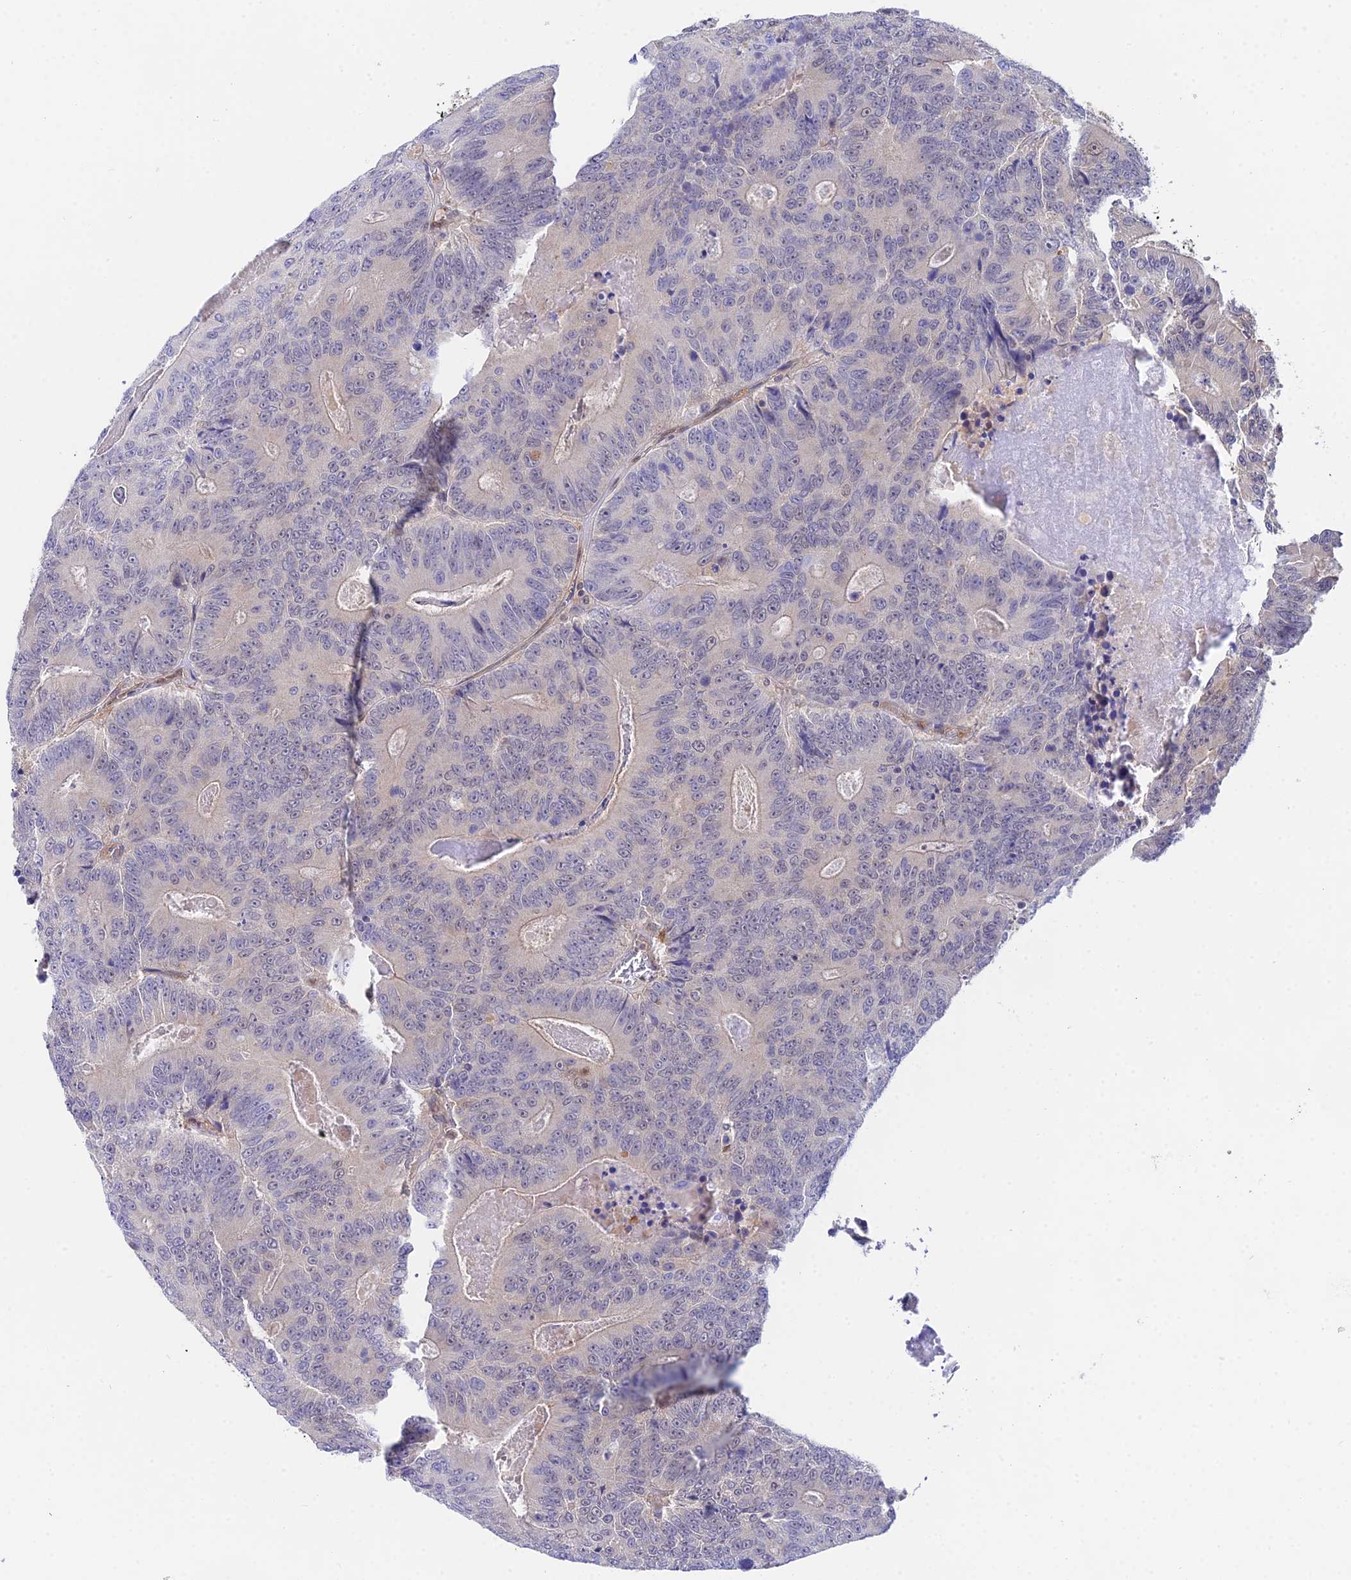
{"staining": {"intensity": "negative", "quantity": "none", "location": "none"}, "tissue": "colorectal cancer", "cell_type": "Tumor cells", "image_type": "cancer", "snomed": [{"axis": "morphology", "description": "Adenocarcinoma, NOS"}, {"axis": "topography", "description": "Colon"}], "caption": "A high-resolution photomicrograph shows immunohistochemistry (IHC) staining of colorectal adenocarcinoma, which displays no significant positivity in tumor cells. (DAB immunohistochemistry (IHC), high magnification).", "gene": "PPP2R2C", "patient": {"sex": "male", "age": 83}}